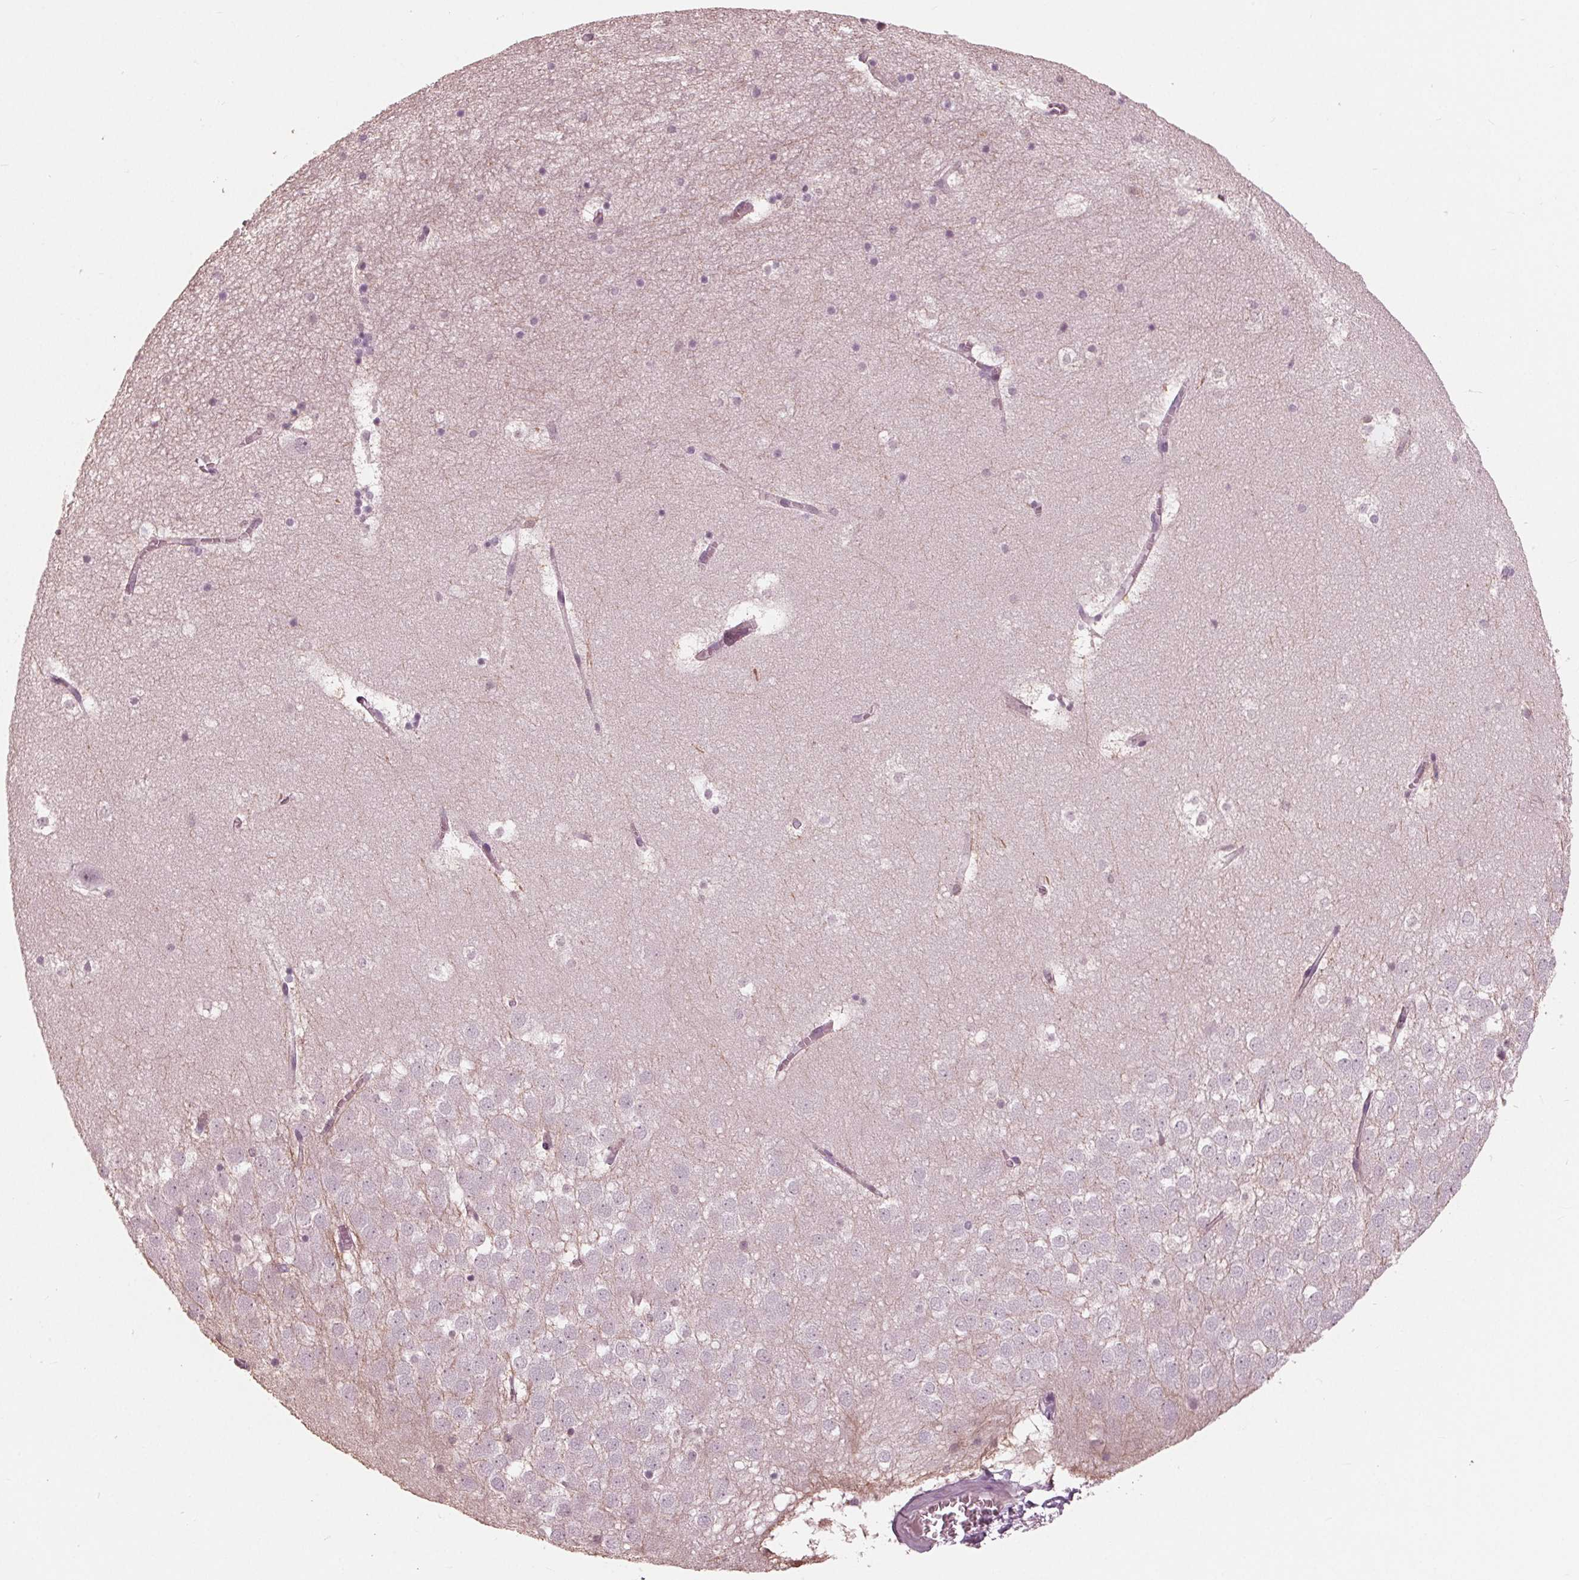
{"staining": {"intensity": "negative", "quantity": "none", "location": "none"}, "tissue": "hippocampus", "cell_type": "Glial cells", "image_type": "normal", "snomed": [{"axis": "morphology", "description": "Normal tissue, NOS"}, {"axis": "topography", "description": "Hippocampus"}], "caption": "A high-resolution image shows IHC staining of unremarkable hippocampus, which demonstrates no significant staining in glial cells. Nuclei are stained in blue.", "gene": "ING3", "patient": {"sex": "male", "age": 45}}